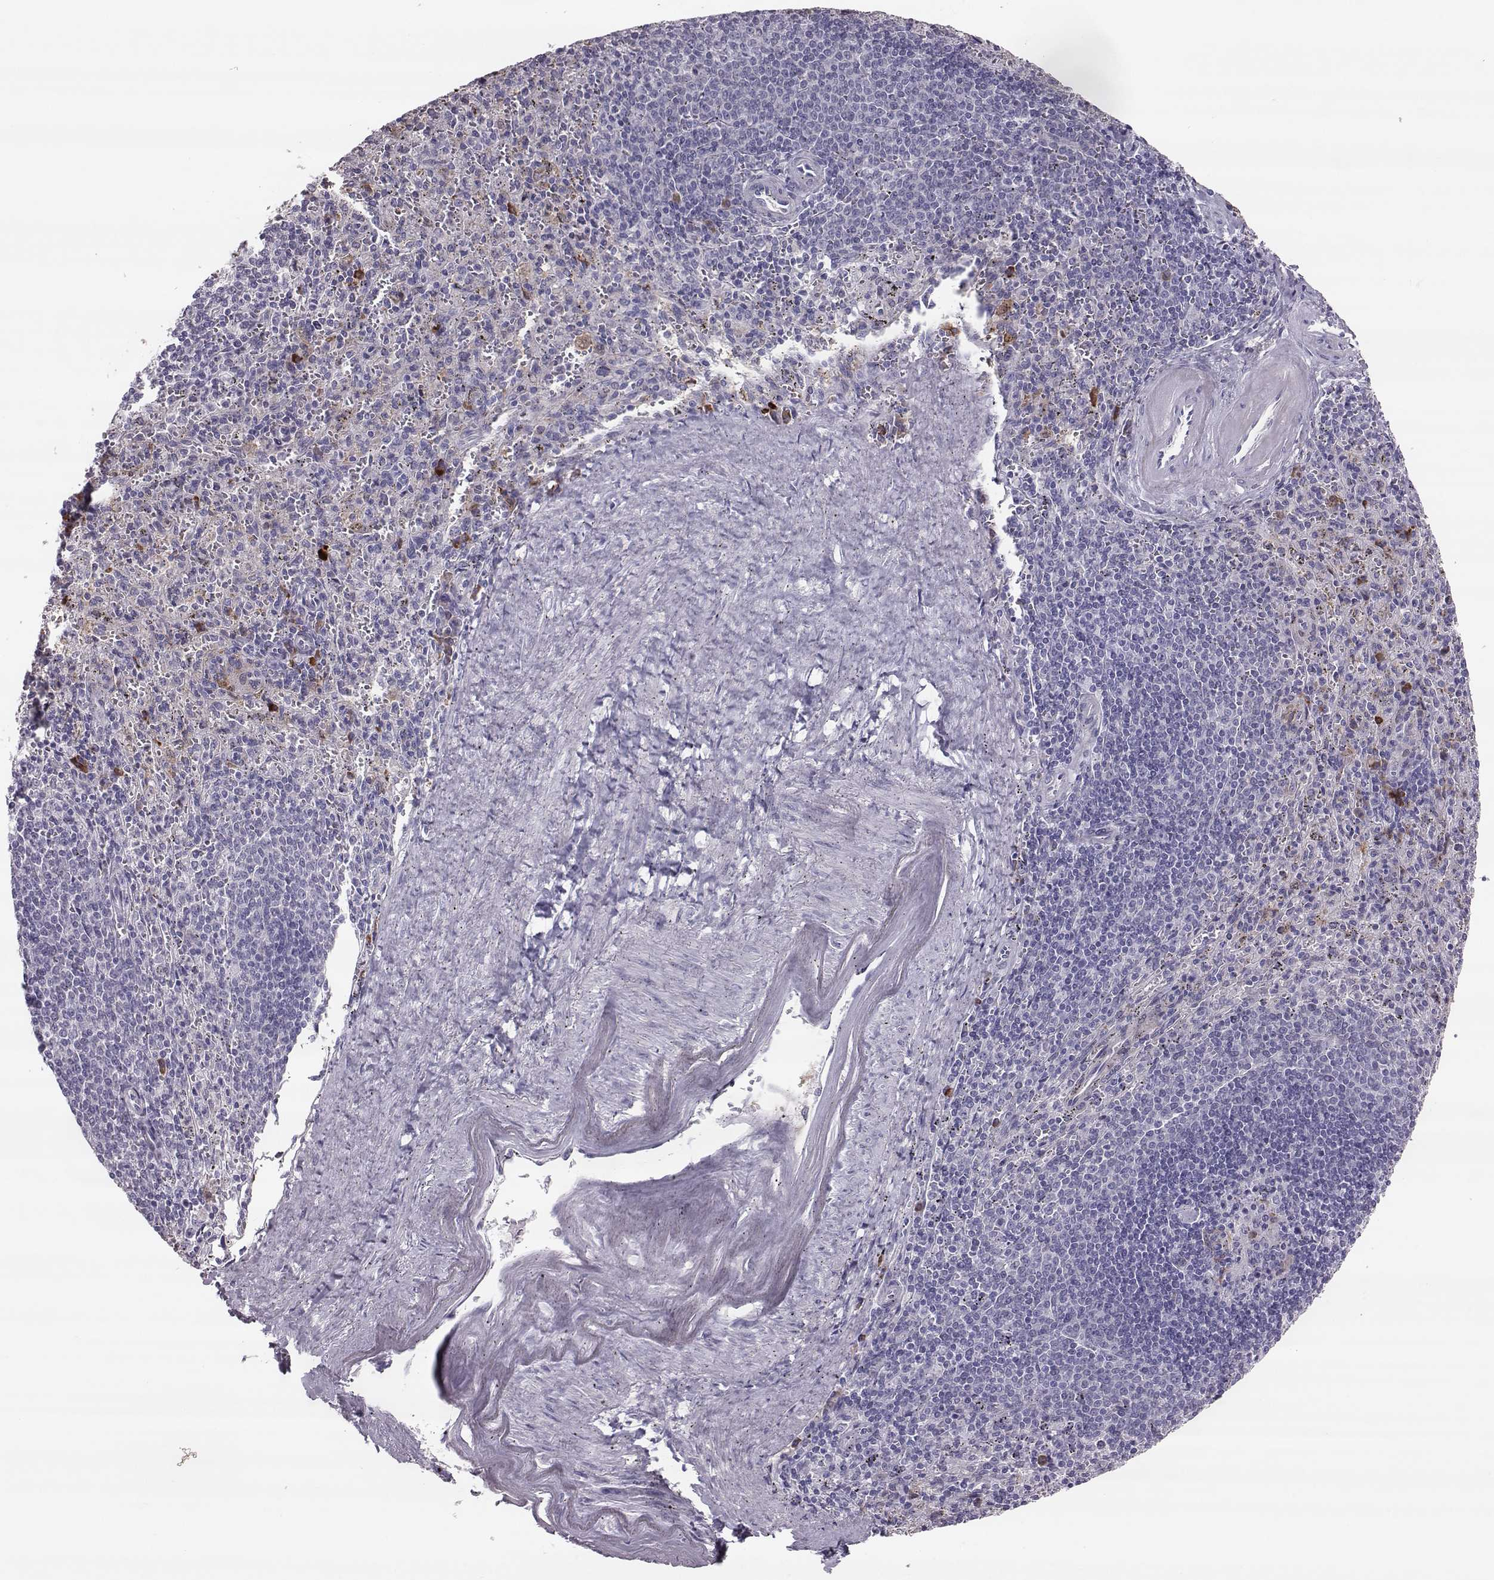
{"staining": {"intensity": "strong", "quantity": "<25%", "location": "cytoplasmic/membranous"}, "tissue": "spleen", "cell_type": "Cells in red pulp", "image_type": "normal", "snomed": [{"axis": "morphology", "description": "Normal tissue, NOS"}, {"axis": "topography", "description": "Spleen"}], "caption": "High-magnification brightfield microscopy of benign spleen stained with DAB (brown) and counterstained with hematoxylin (blue). cells in red pulp exhibit strong cytoplasmic/membranous staining is present in about<25% of cells. (Stains: DAB (3,3'-diaminobenzidine) in brown, nuclei in blue, Microscopy: brightfield microscopy at high magnification).", "gene": "ADGRG5", "patient": {"sex": "male", "age": 57}}